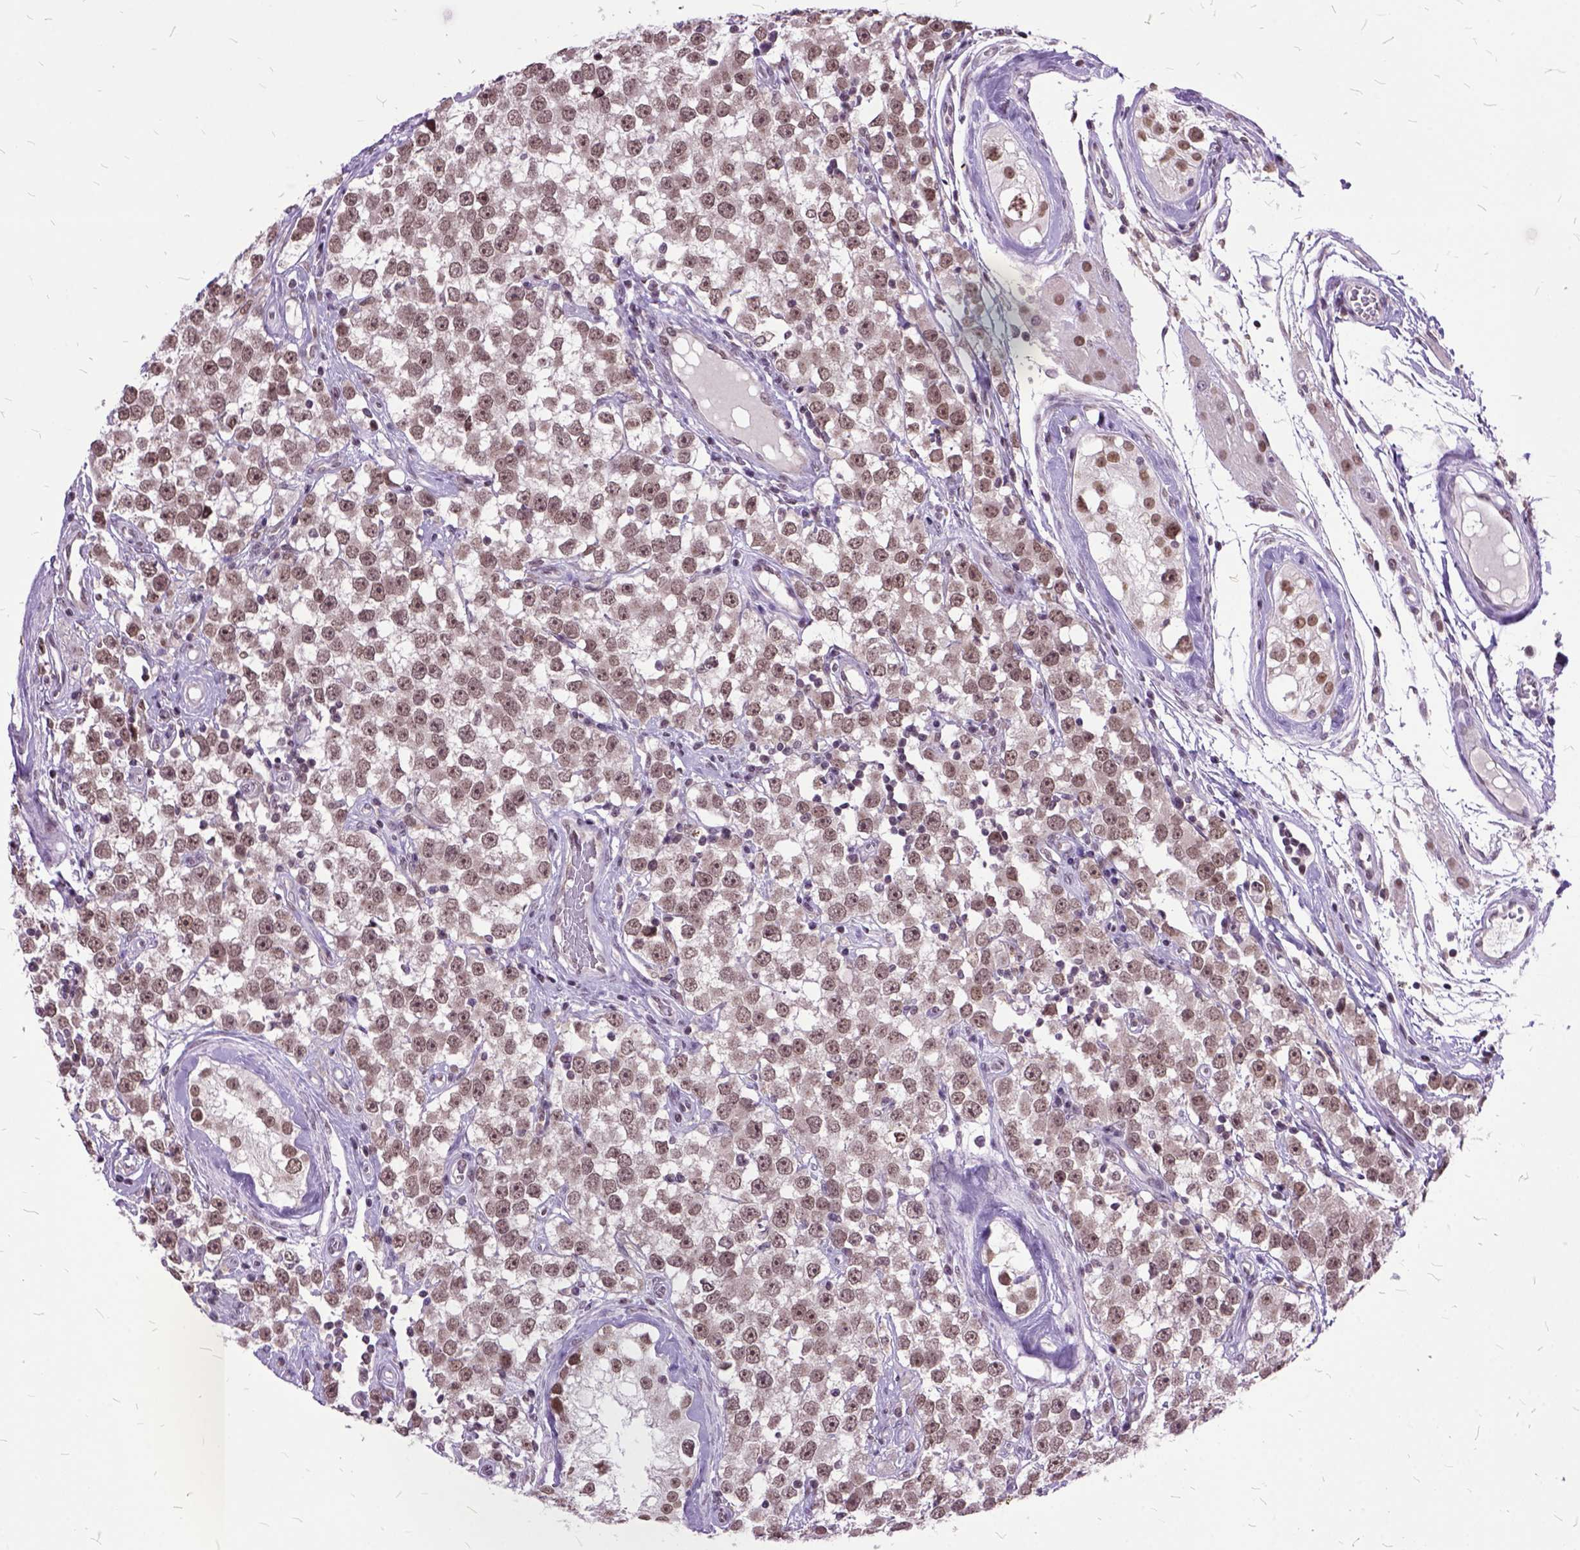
{"staining": {"intensity": "moderate", "quantity": ">75%", "location": "nuclear"}, "tissue": "testis cancer", "cell_type": "Tumor cells", "image_type": "cancer", "snomed": [{"axis": "morphology", "description": "Seminoma, NOS"}, {"axis": "topography", "description": "Testis"}], "caption": "Immunohistochemical staining of human testis cancer (seminoma) shows moderate nuclear protein positivity in approximately >75% of tumor cells. The staining was performed using DAB (3,3'-diaminobenzidine) to visualize the protein expression in brown, while the nuclei were stained in blue with hematoxylin (Magnification: 20x).", "gene": "ORC5", "patient": {"sex": "male", "age": 34}}